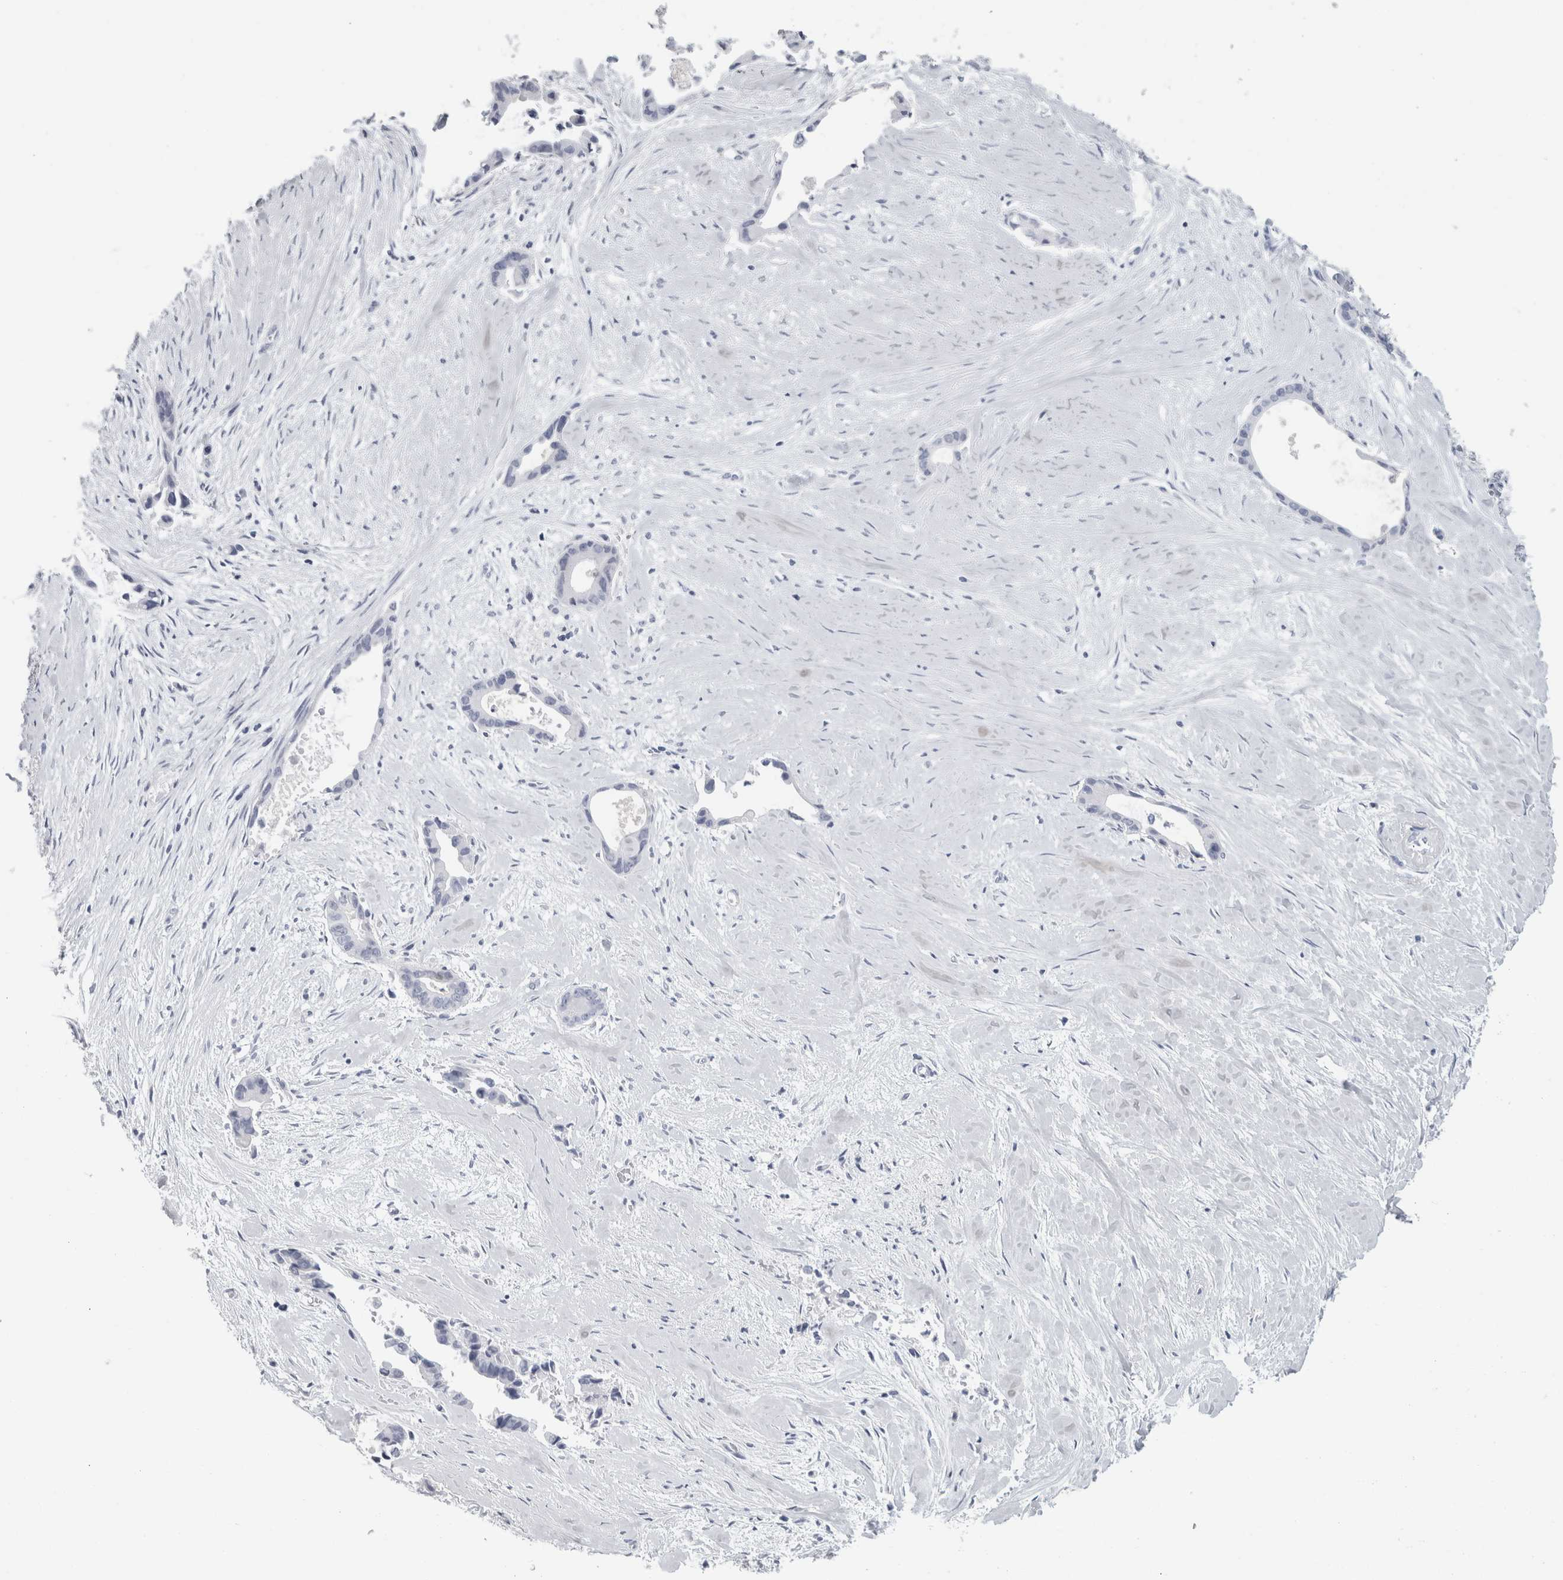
{"staining": {"intensity": "negative", "quantity": "none", "location": "none"}, "tissue": "liver cancer", "cell_type": "Tumor cells", "image_type": "cancer", "snomed": [{"axis": "morphology", "description": "Cholangiocarcinoma"}, {"axis": "topography", "description": "Liver"}], "caption": "An image of liver cancer (cholangiocarcinoma) stained for a protein reveals no brown staining in tumor cells. The staining is performed using DAB brown chromogen with nuclei counter-stained in using hematoxylin.", "gene": "CPE", "patient": {"sex": "female", "age": 55}}